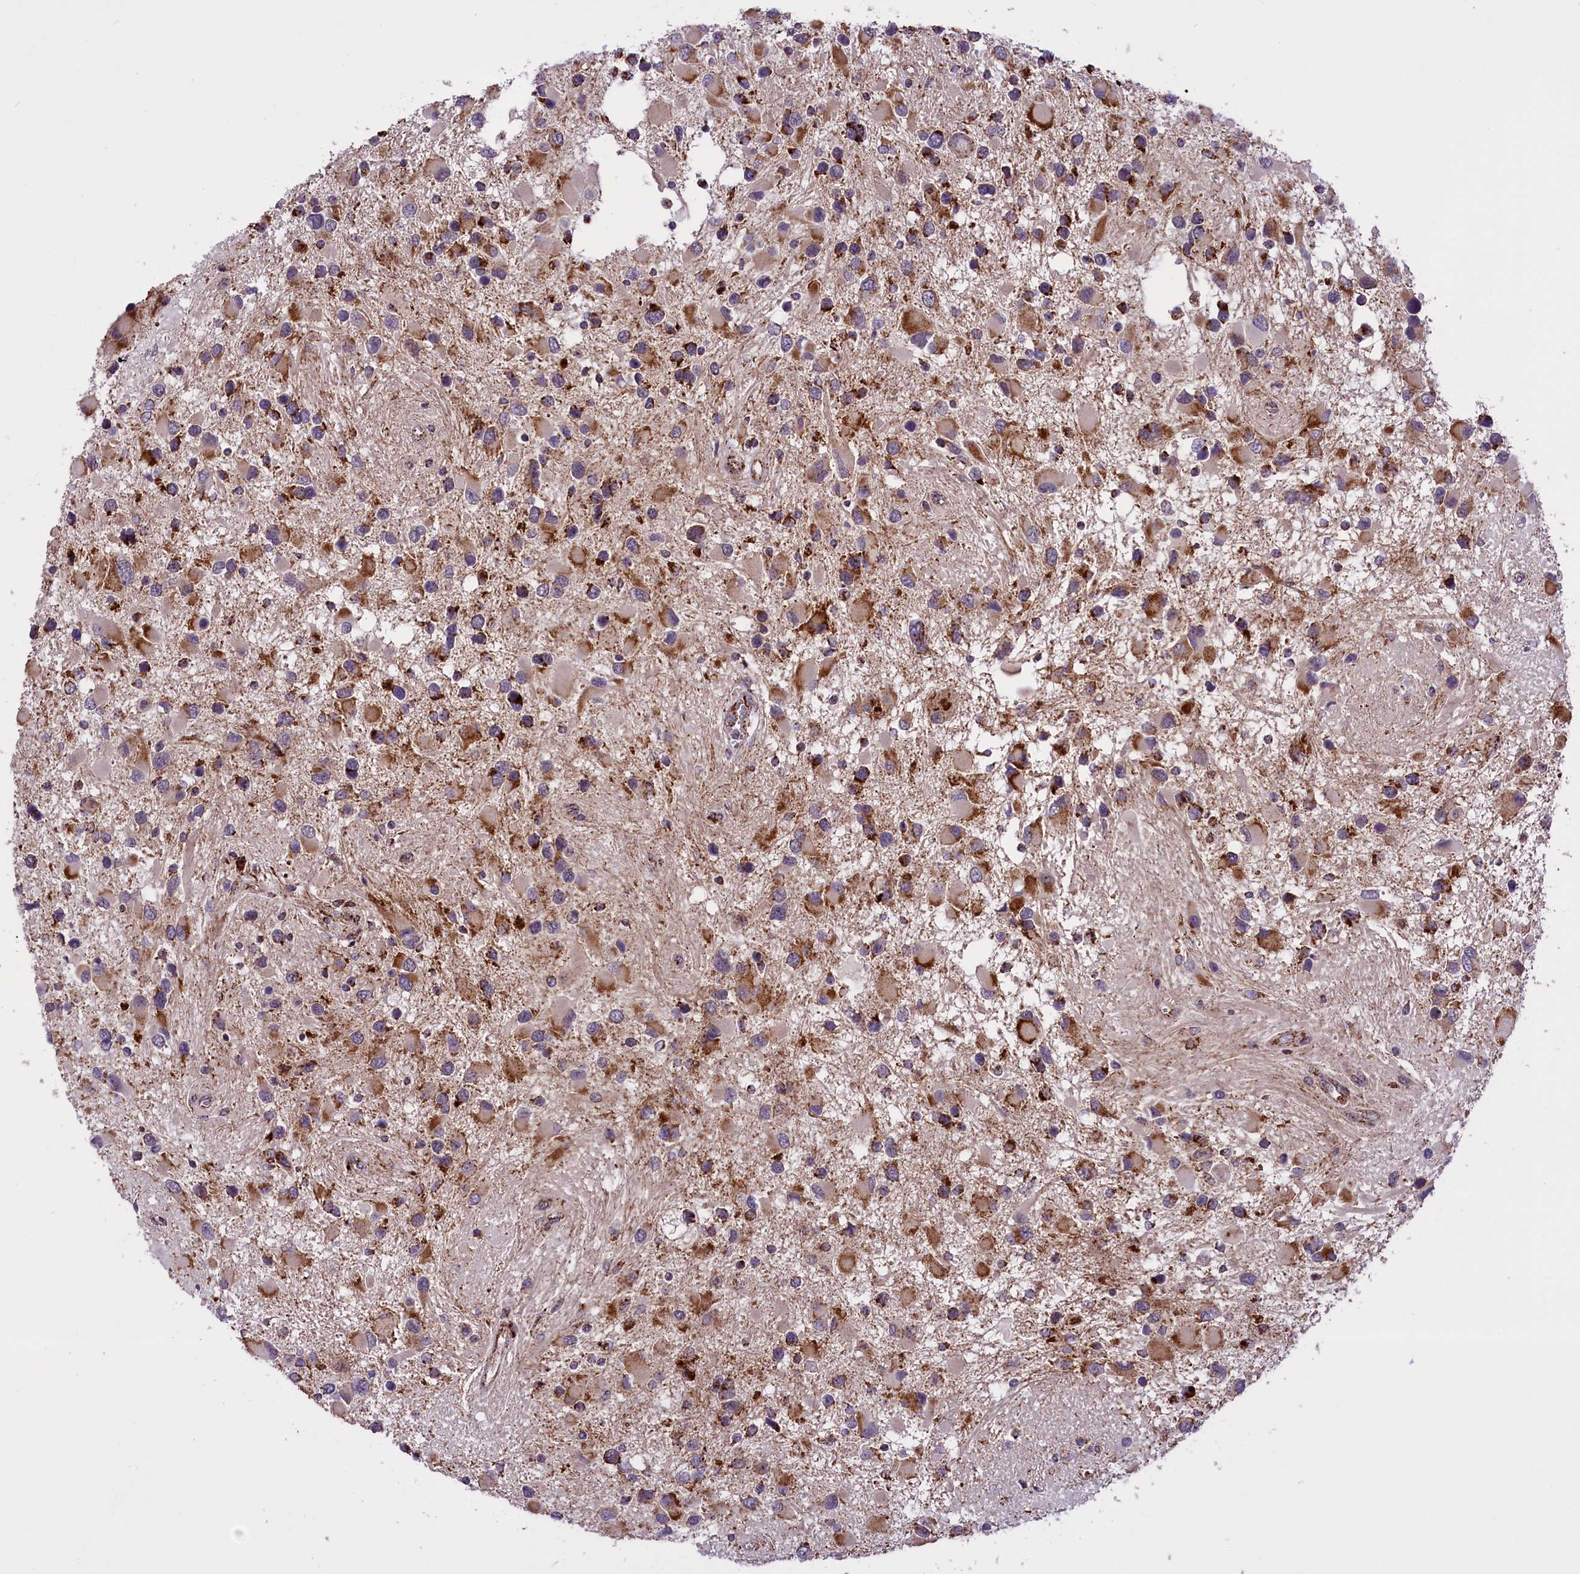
{"staining": {"intensity": "moderate", "quantity": ">75%", "location": "cytoplasmic/membranous"}, "tissue": "glioma", "cell_type": "Tumor cells", "image_type": "cancer", "snomed": [{"axis": "morphology", "description": "Glioma, malignant, High grade"}, {"axis": "topography", "description": "Brain"}], "caption": "Tumor cells show moderate cytoplasmic/membranous staining in approximately >75% of cells in glioma.", "gene": "NDUFS5", "patient": {"sex": "male", "age": 53}}